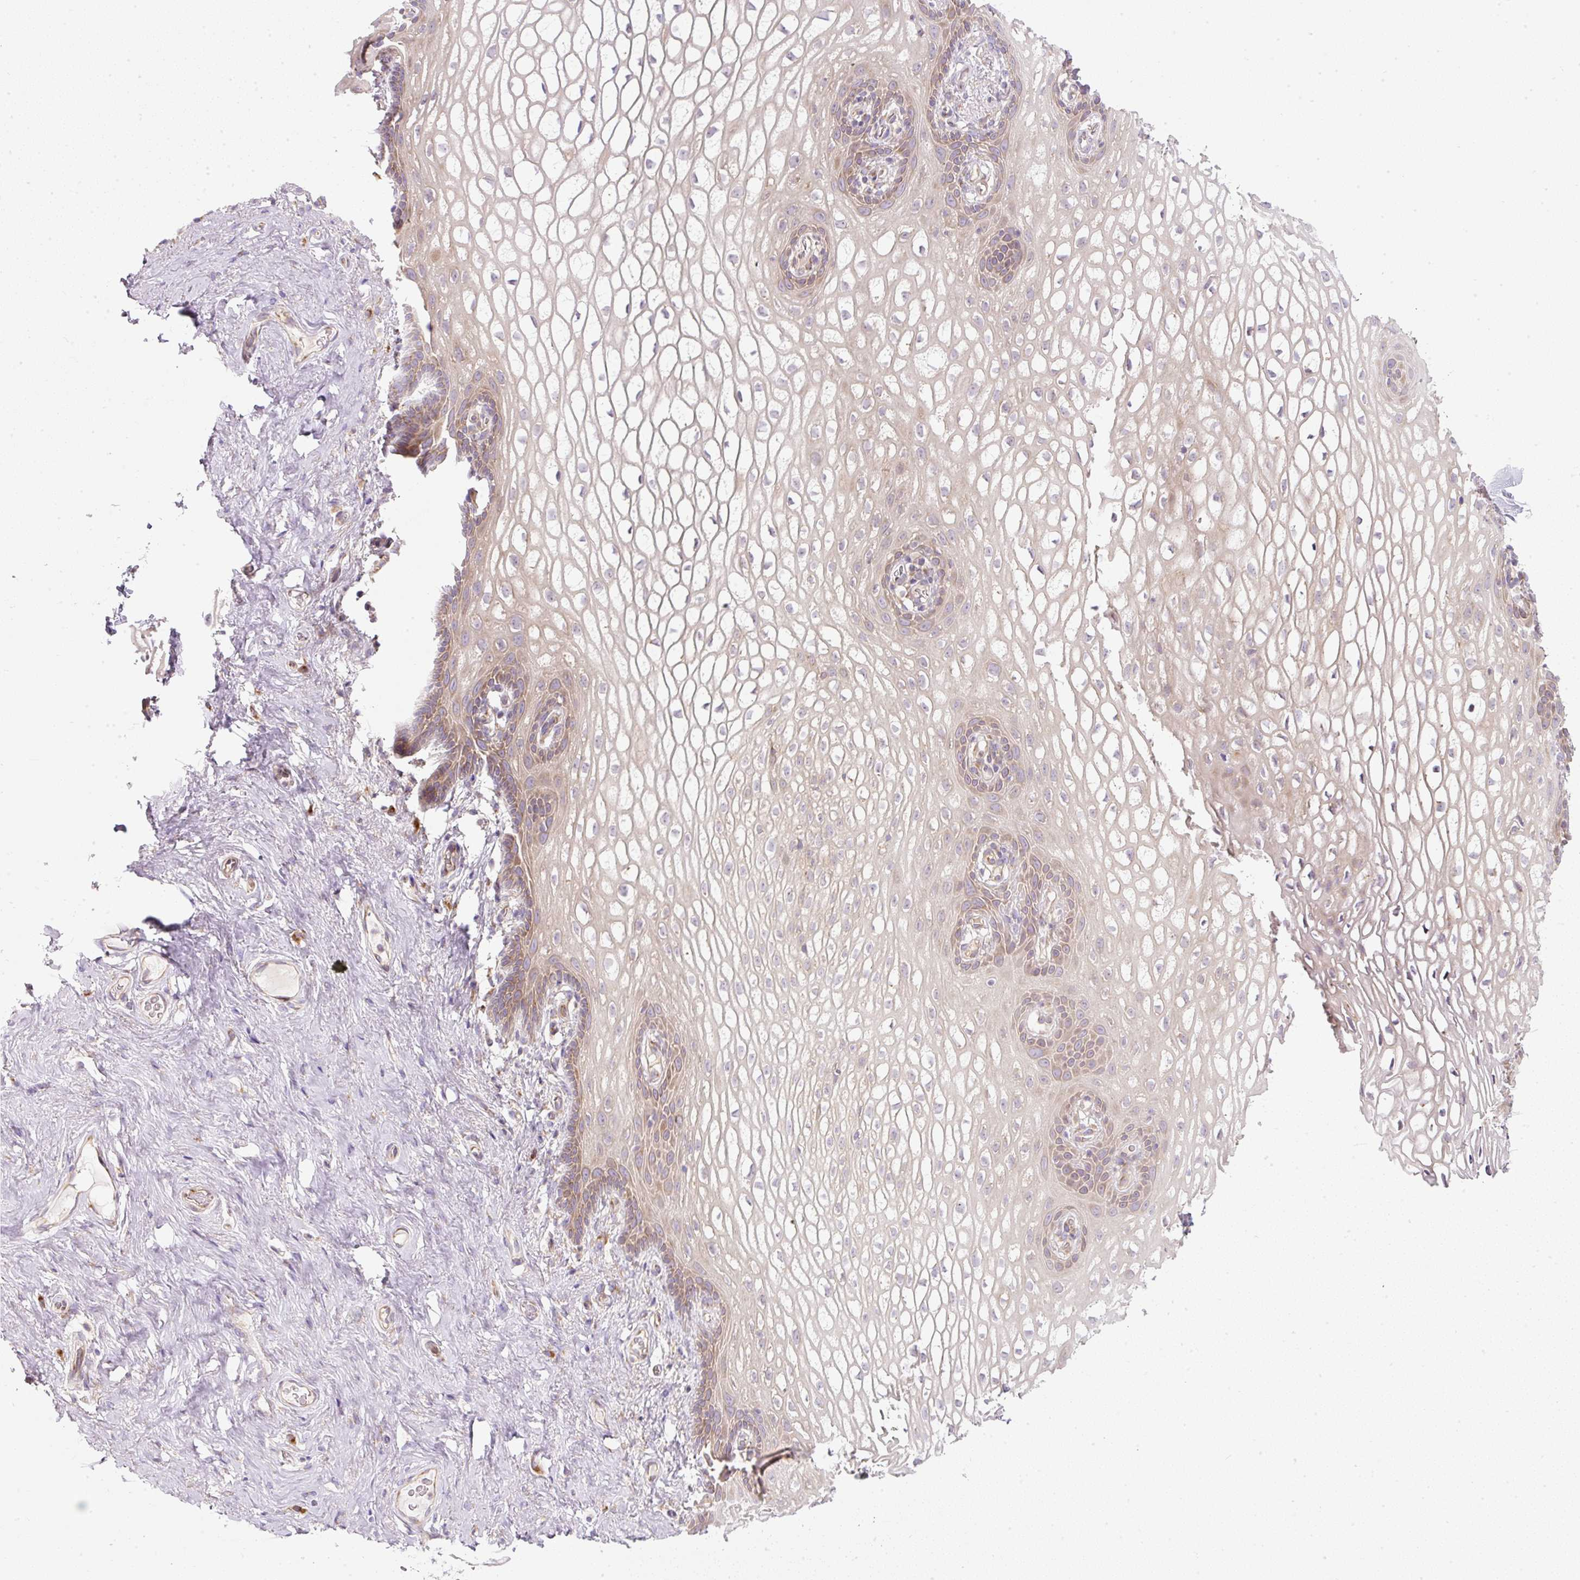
{"staining": {"intensity": "moderate", "quantity": "<25%", "location": "cytoplasmic/membranous"}, "tissue": "vagina", "cell_type": "Squamous epithelial cells", "image_type": "normal", "snomed": [{"axis": "morphology", "description": "Normal tissue, NOS"}, {"axis": "topography", "description": "Vagina"}, {"axis": "topography", "description": "Peripheral nerve tissue"}], "caption": "This micrograph demonstrates normal vagina stained with immunohistochemistry to label a protein in brown. The cytoplasmic/membranous of squamous epithelial cells show moderate positivity for the protein. Nuclei are counter-stained blue.", "gene": "MLX", "patient": {"sex": "female", "age": 71}}